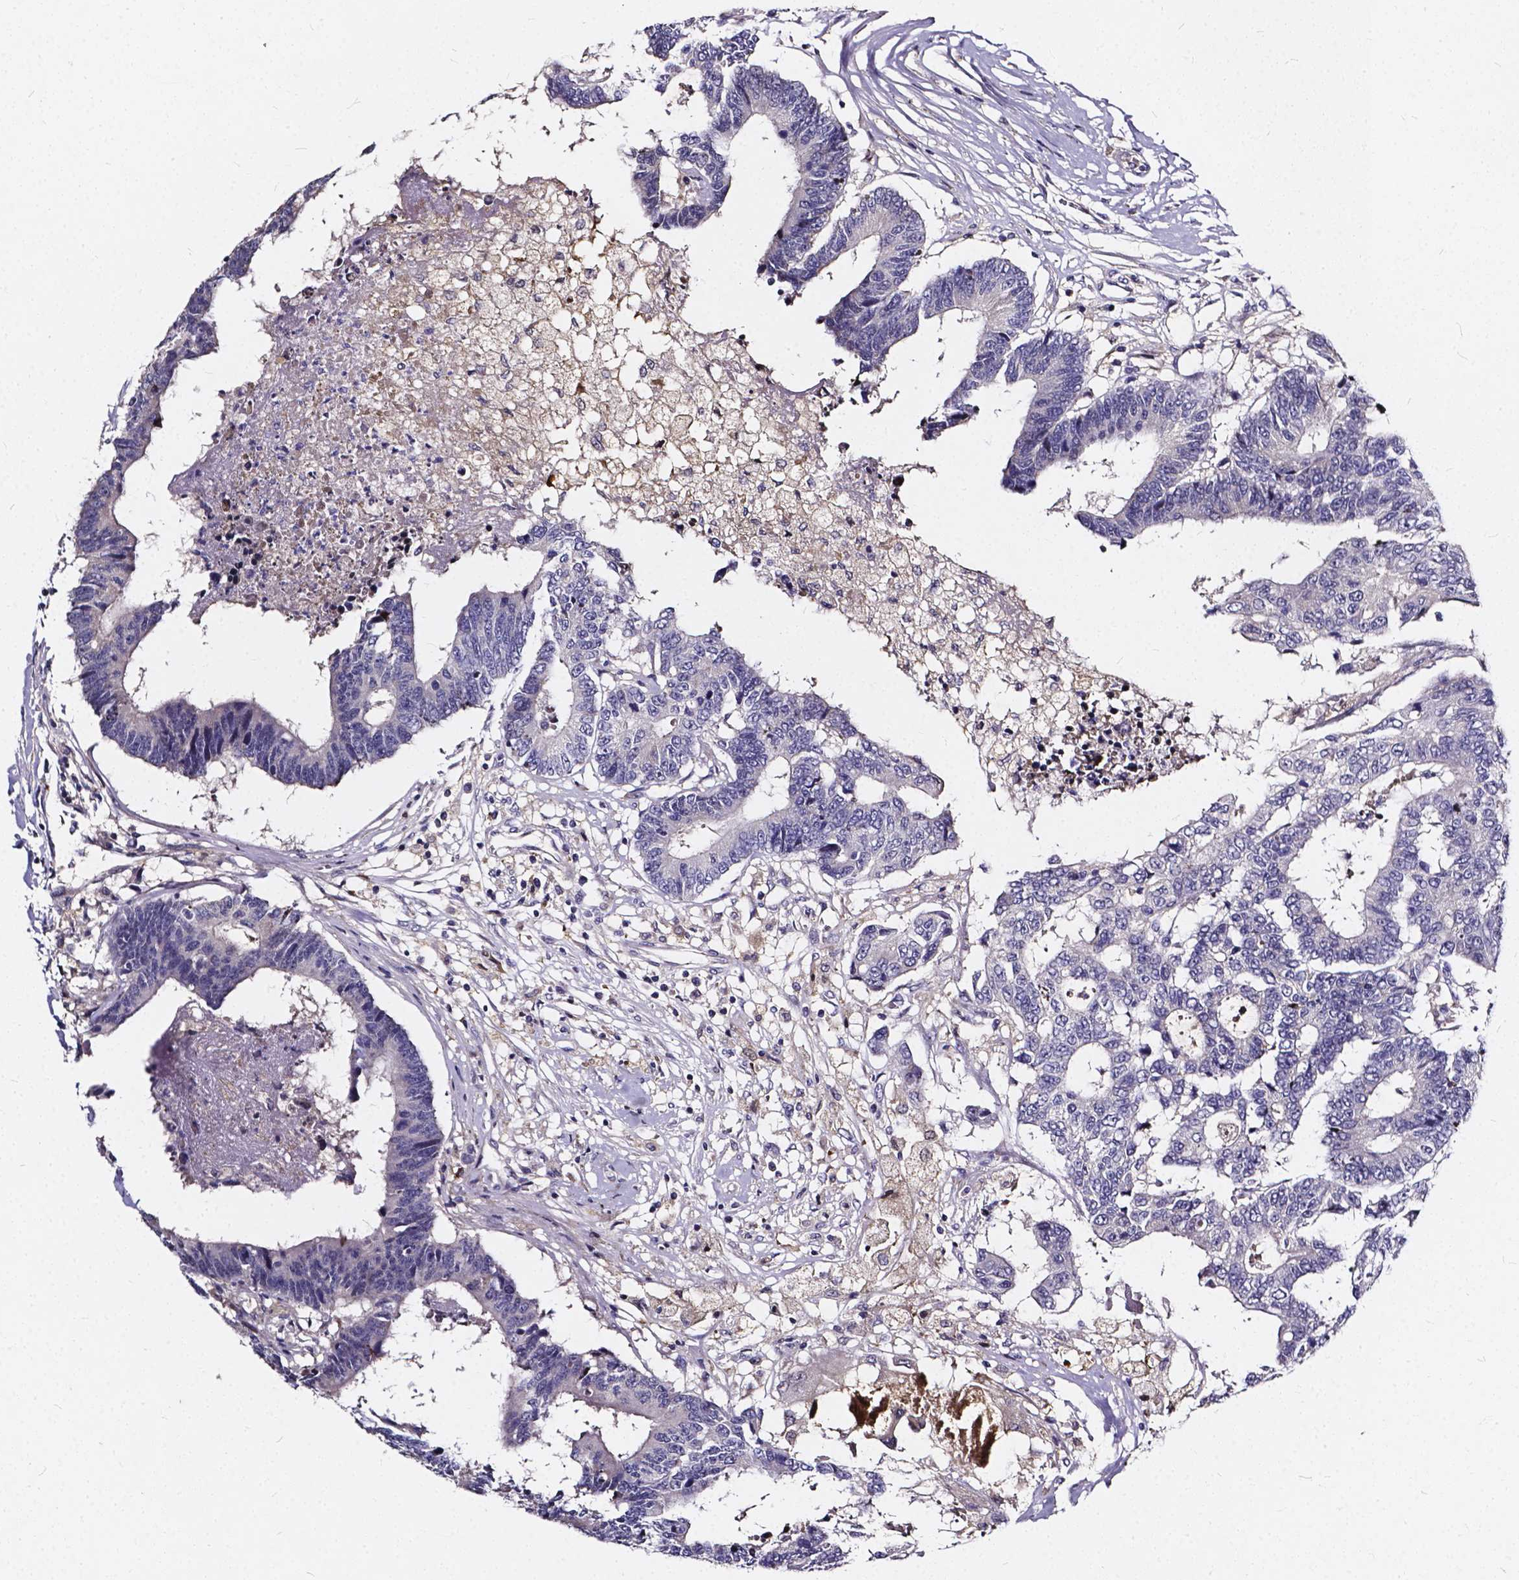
{"staining": {"intensity": "negative", "quantity": "none", "location": "none"}, "tissue": "colorectal cancer", "cell_type": "Tumor cells", "image_type": "cancer", "snomed": [{"axis": "morphology", "description": "Adenocarcinoma, NOS"}, {"axis": "topography", "description": "Colon"}], "caption": "High magnification brightfield microscopy of colorectal adenocarcinoma stained with DAB (brown) and counterstained with hematoxylin (blue): tumor cells show no significant positivity. The staining was performed using DAB (3,3'-diaminobenzidine) to visualize the protein expression in brown, while the nuclei were stained in blue with hematoxylin (Magnification: 20x).", "gene": "SOWAHA", "patient": {"sex": "female", "age": 48}}